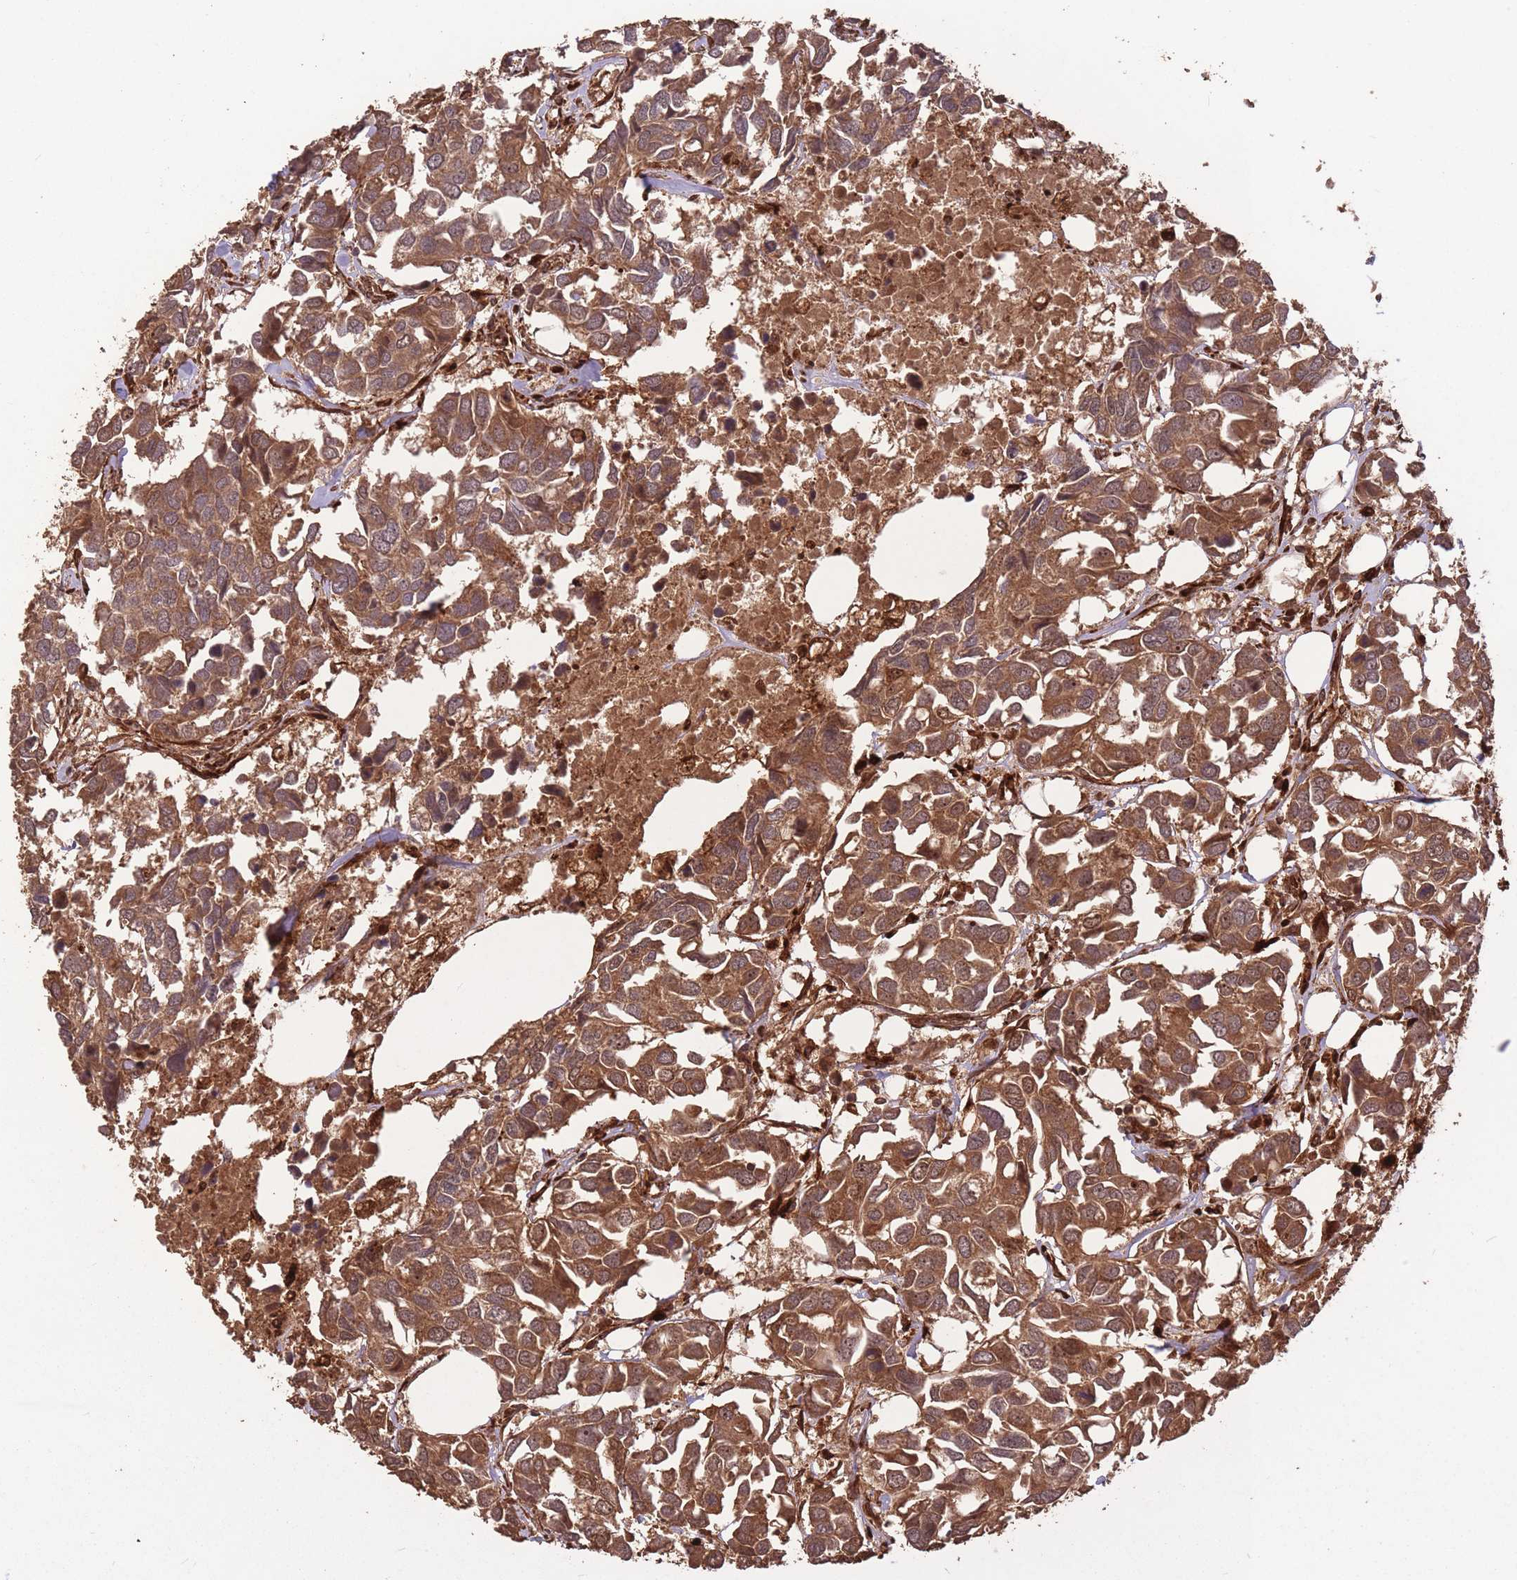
{"staining": {"intensity": "moderate", "quantity": ">75%", "location": "cytoplasmic/membranous,nuclear"}, "tissue": "breast cancer", "cell_type": "Tumor cells", "image_type": "cancer", "snomed": [{"axis": "morphology", "description": "Duct carcinoma"}, {"axis": "topography", "description": "Breast"}], "caption": "Immunohistochemical staining of breast invasive ductal carcinoma demonstrates medium levels of moderate cytoplasmic/membranous and nuclear positivity in about >75% of tumor cells. (IHC, brightfield microscopy, high magnification).", "gene": "ERBB3", "patient": {"sex": "female", "age": 83}}